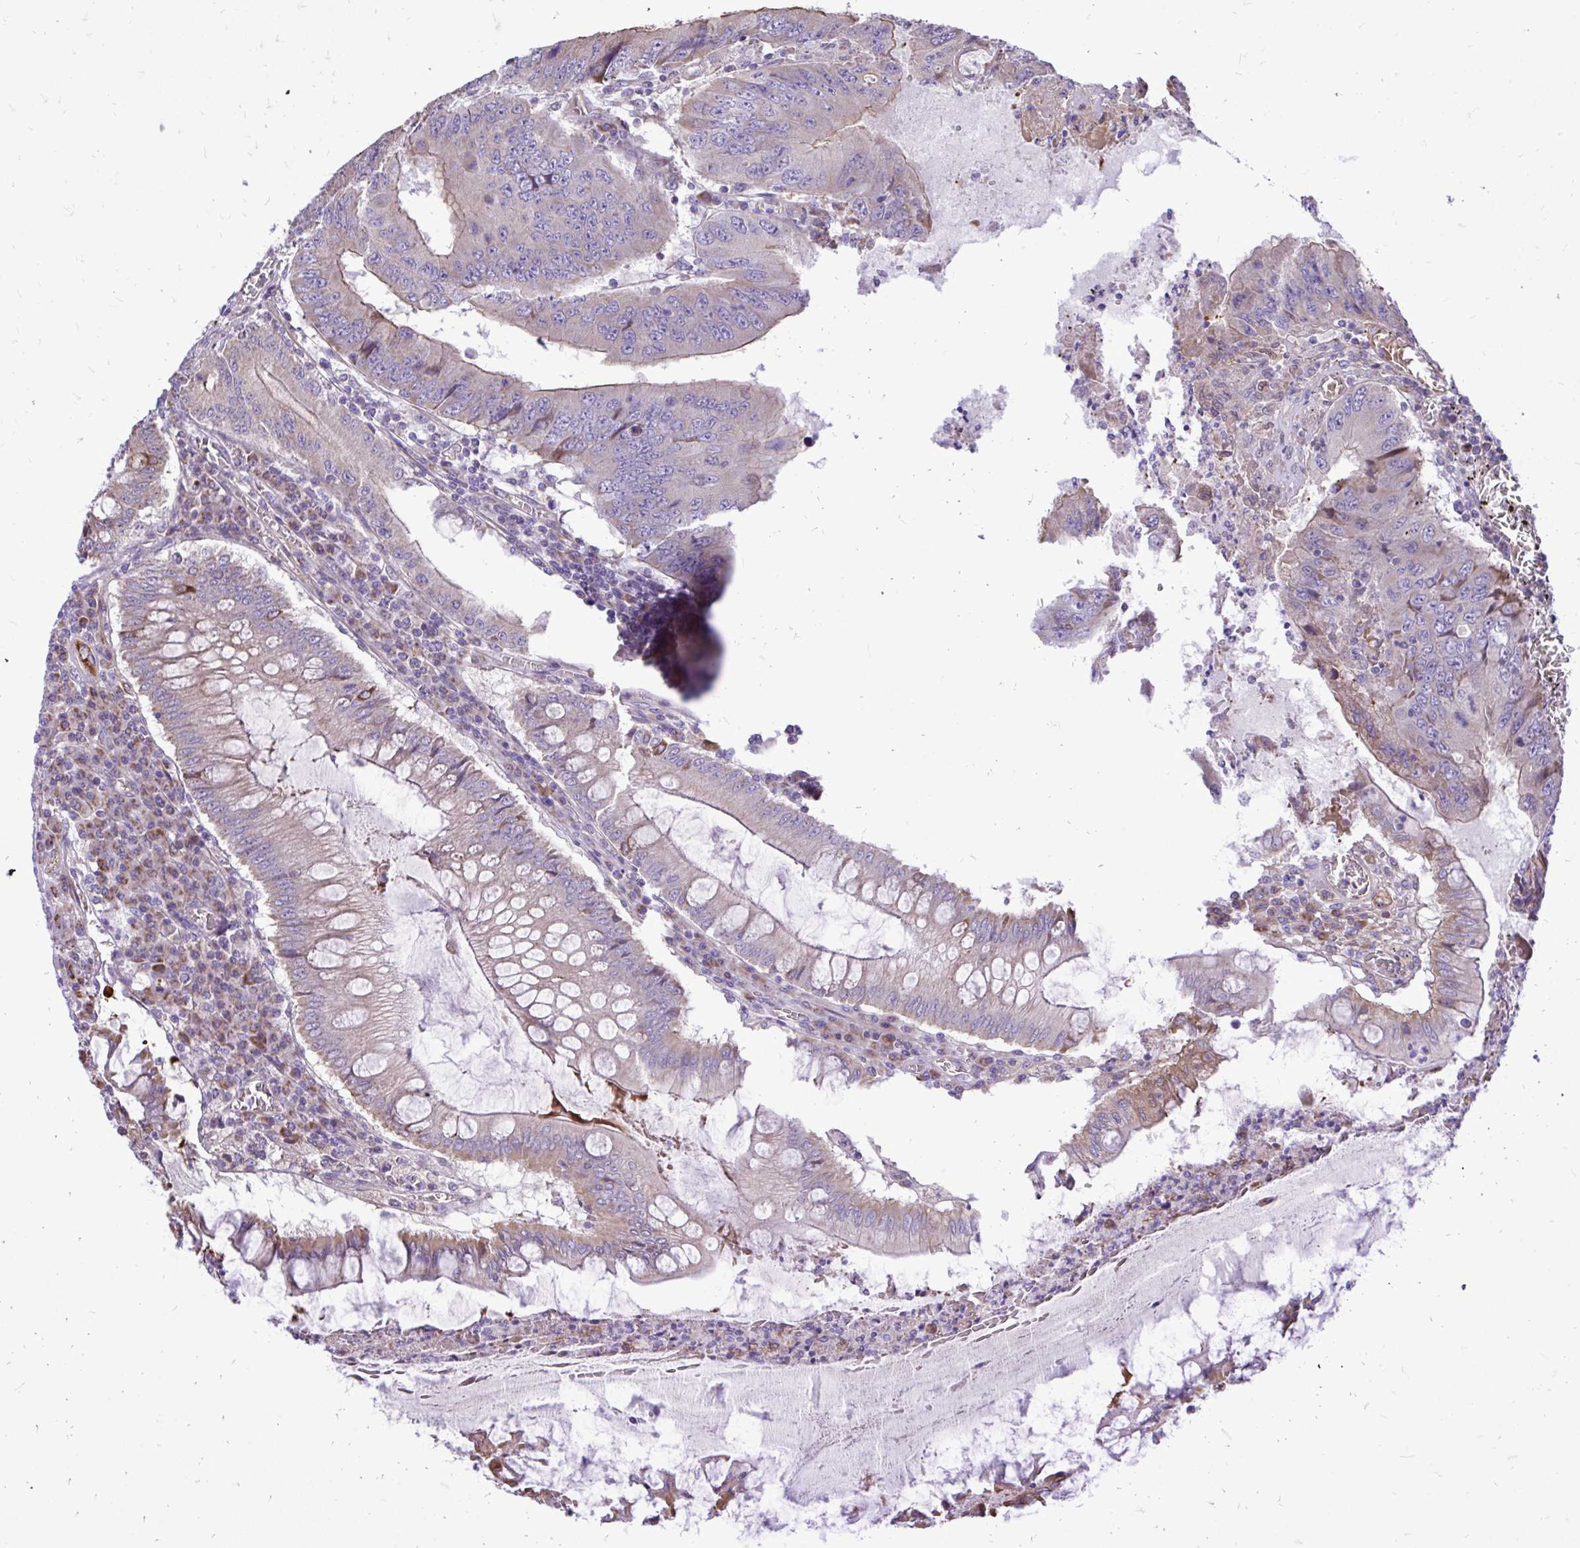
{"staining": {"intensity": "weak", "quantity": "<25%", "location": "cytoplasmic/membranous"}, "tissue": "colorectal cancer", "cell_type": "Tumor cells", "image_type": "cancer", "snomed": [{"axis": "morphology", "description": "Adenocarcinoma, NOS"}, {"axis": "topography", "description": "Colon"}], "caption": "Immunohistochemical staining of human colorectal adenocarcinoma shows no significant positivity in tumor cells.", "gene": "ATP13A2", "patient": {"sex": "male", "age": 53}}